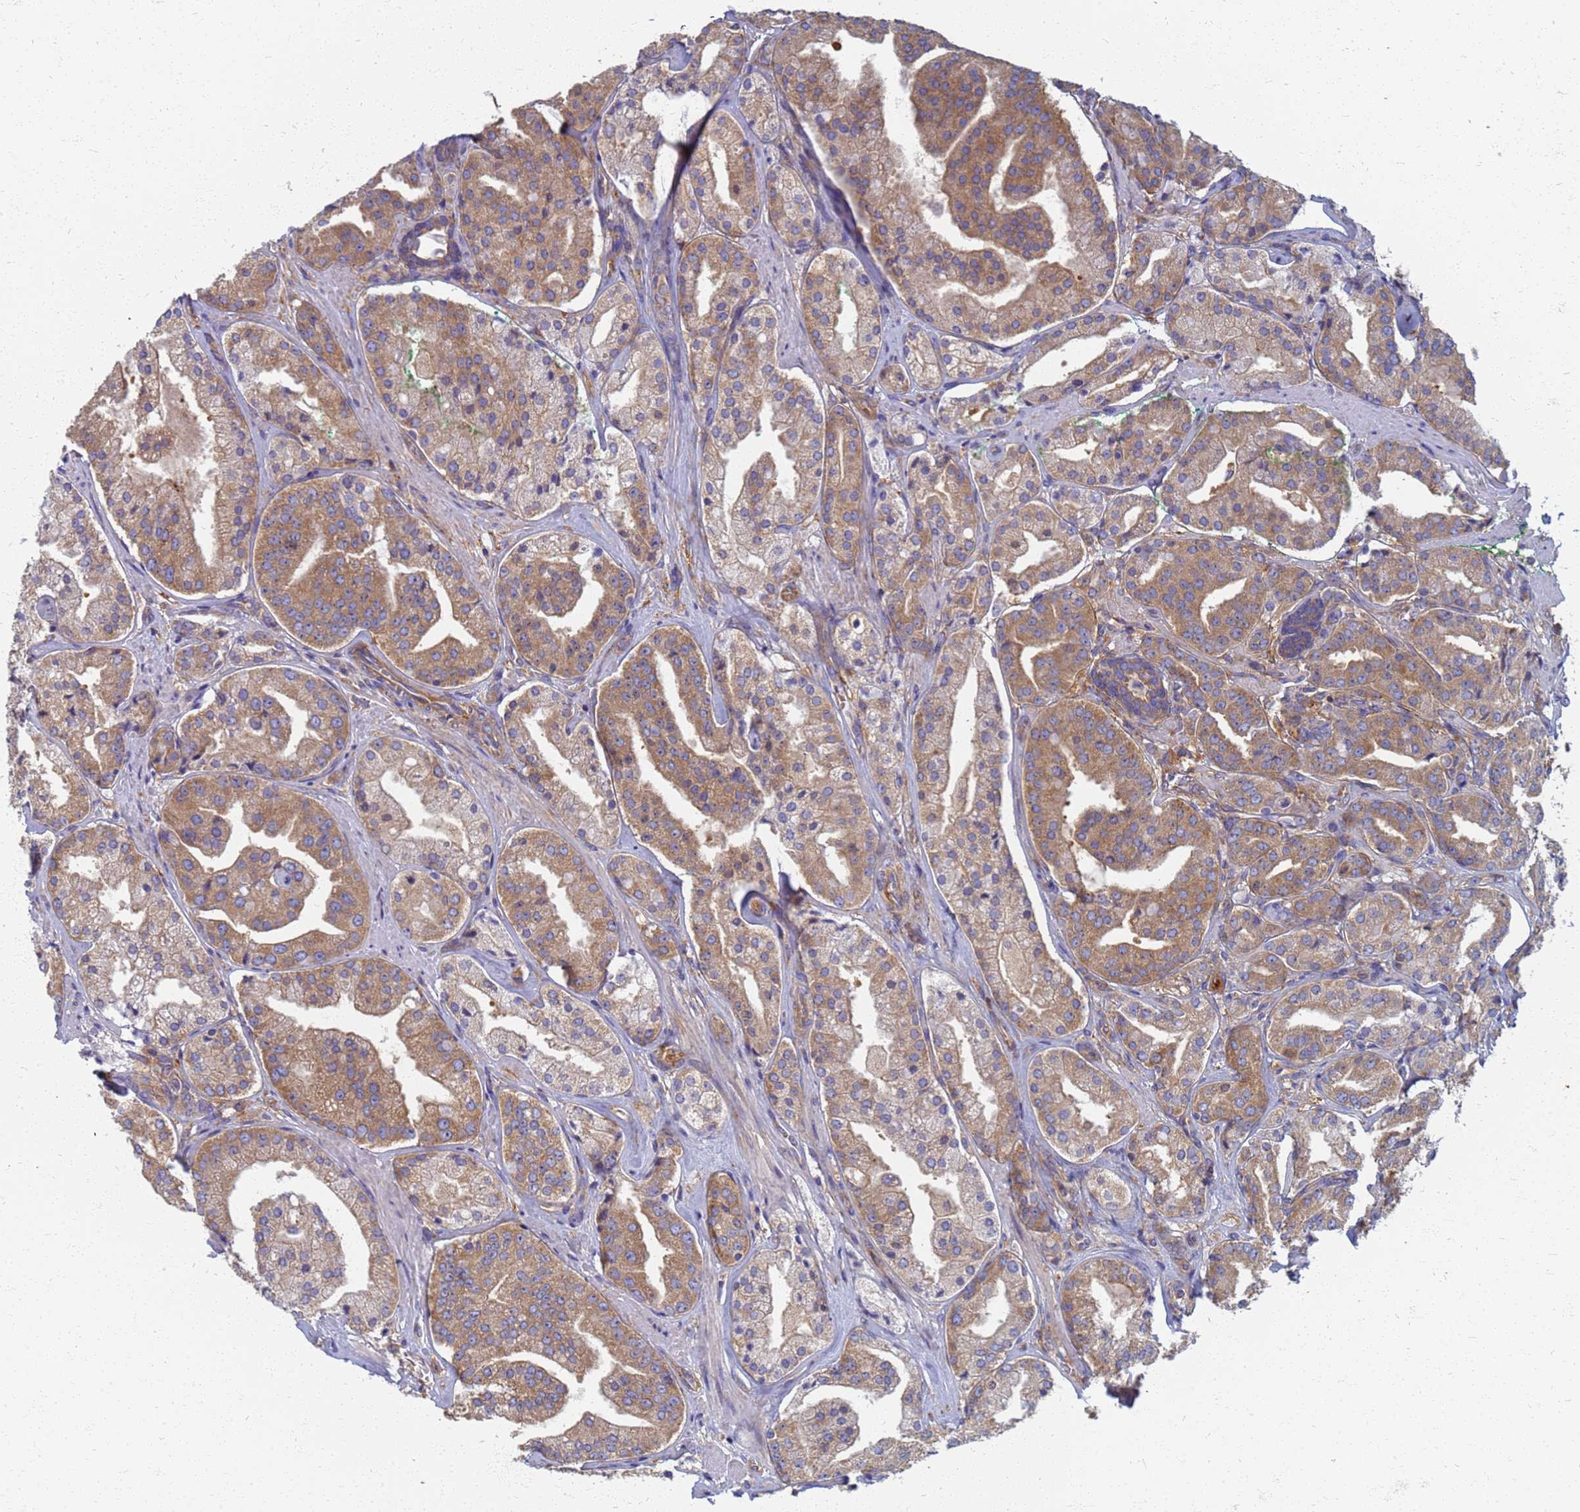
{"staining": {"intensity": "moderate", "quantity": ">75%", "location": "cytoplasmic/membranous"}, "tissue": "prostate cancer", "cell_type": "Tumor cells", "image_type": "cancer", "snomed": [{"axis": "morphology", "description": "Adenocarcinoma, High grade"}, {"axis": "topography", "description": "Prostate"}], "caption": "High-magnification brightfield microscopy of prostate cancer (adenocarcinoma (high-grade)) stained with DAB (brown) and counterstained with hematoxylin (blue). tumor cells exhibit moderate cytoplasmic/membranous expression is present in about>75% of cells.", "gene": "EEA1", "patient": {"sex": "male", "age": 63}}